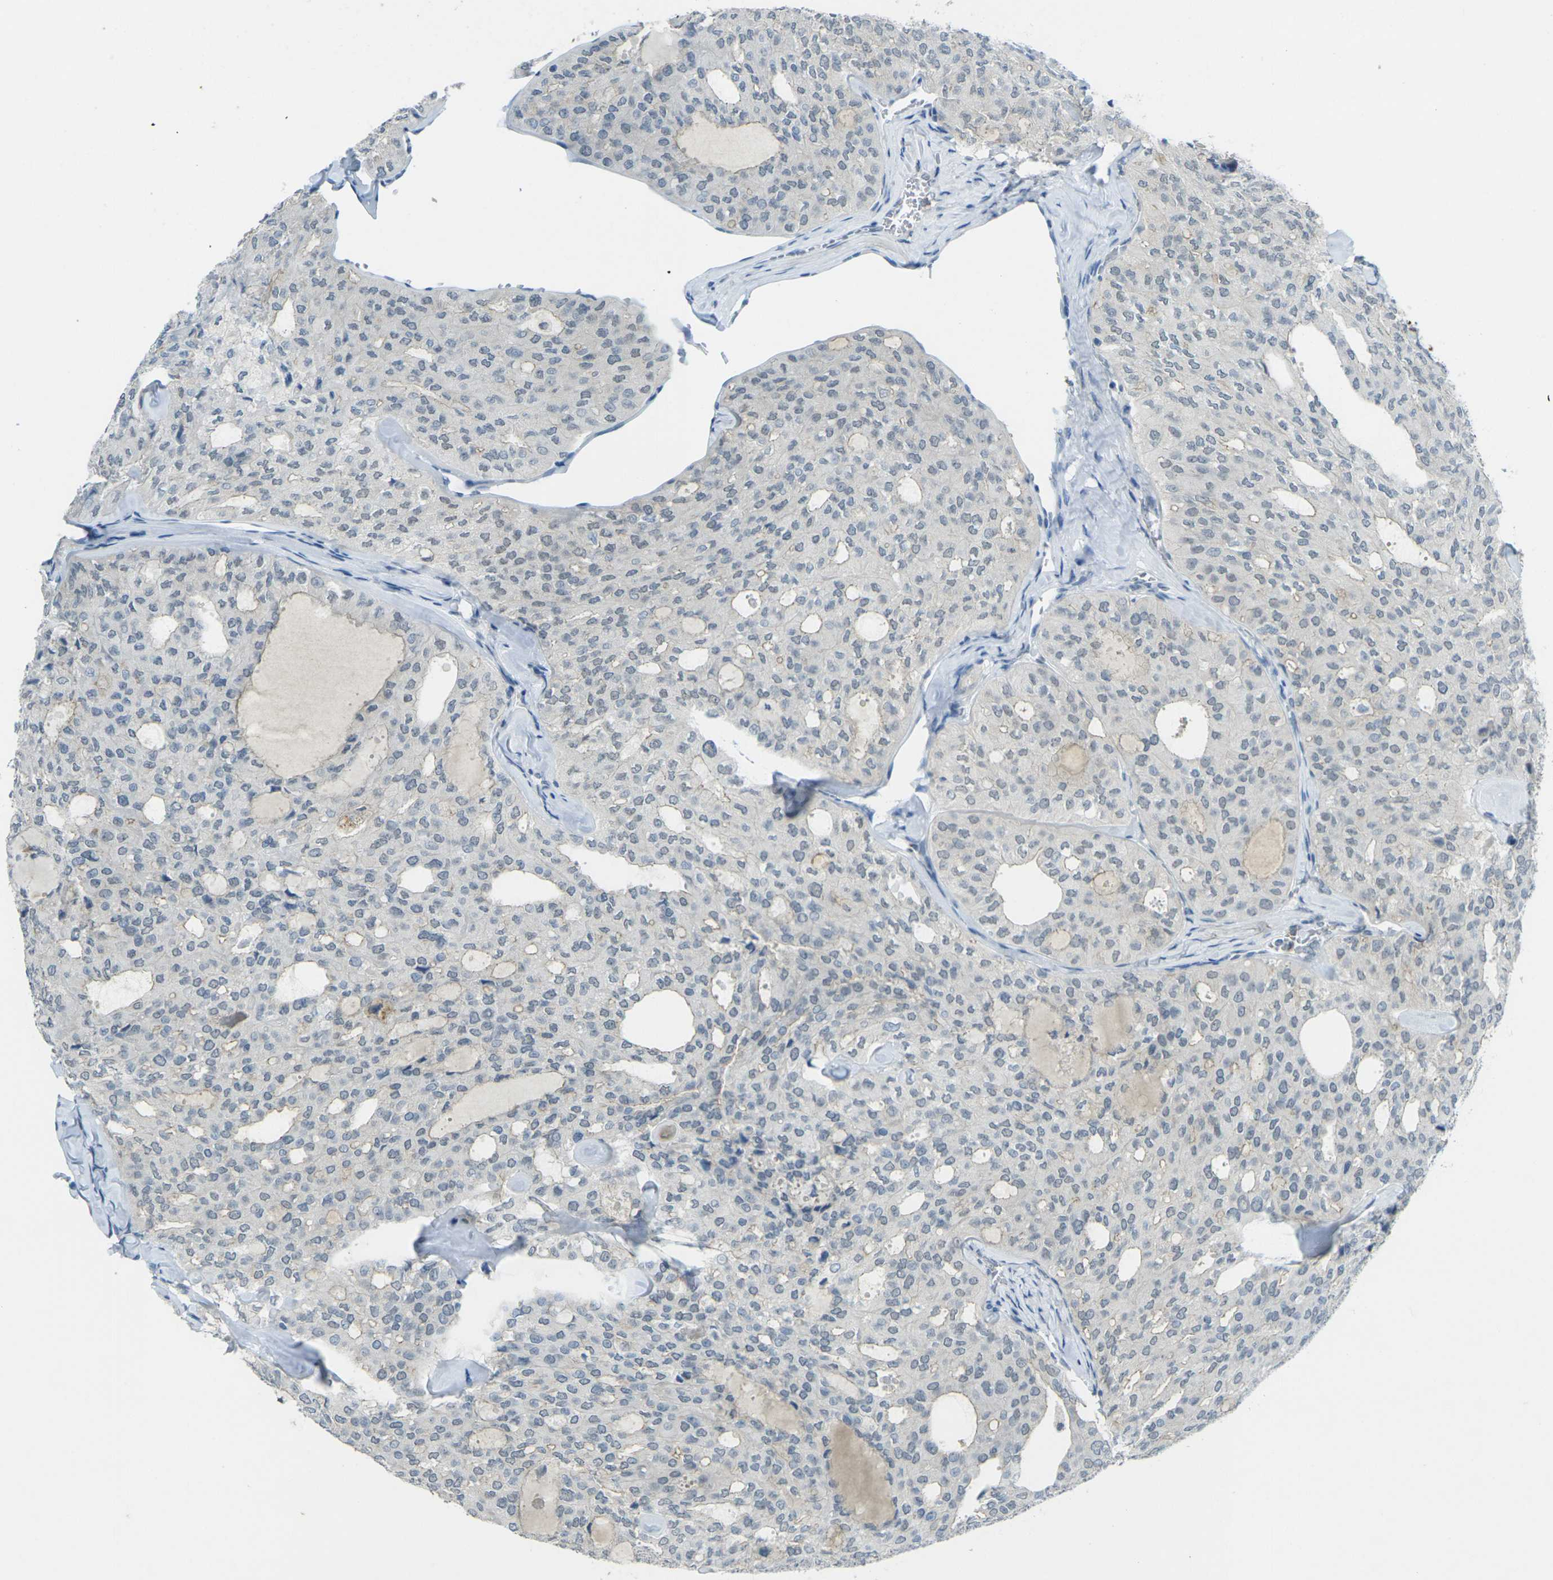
{"staining": {"intensity": "negative", "quantity": "none", "location": "none"}, "tissue": "thyroid cancer", "cell_type": "Tumor cells", "image_type": "cancer", "snomed": [{"axis": "morphology", "description": "Follicular adenoma carcinoma, NOS"}, {"axis": "topography", "description": "Thyroid gland"}], "caption": "Immunohistochemistry histopathology image of human thyroid cancer (follicular adenoma carcinoma) stained for a protein (brown), which reveals no expression in tumor cells.", "gene": "SPTBN2", "patient": {"sex": "male", "age": 75}}